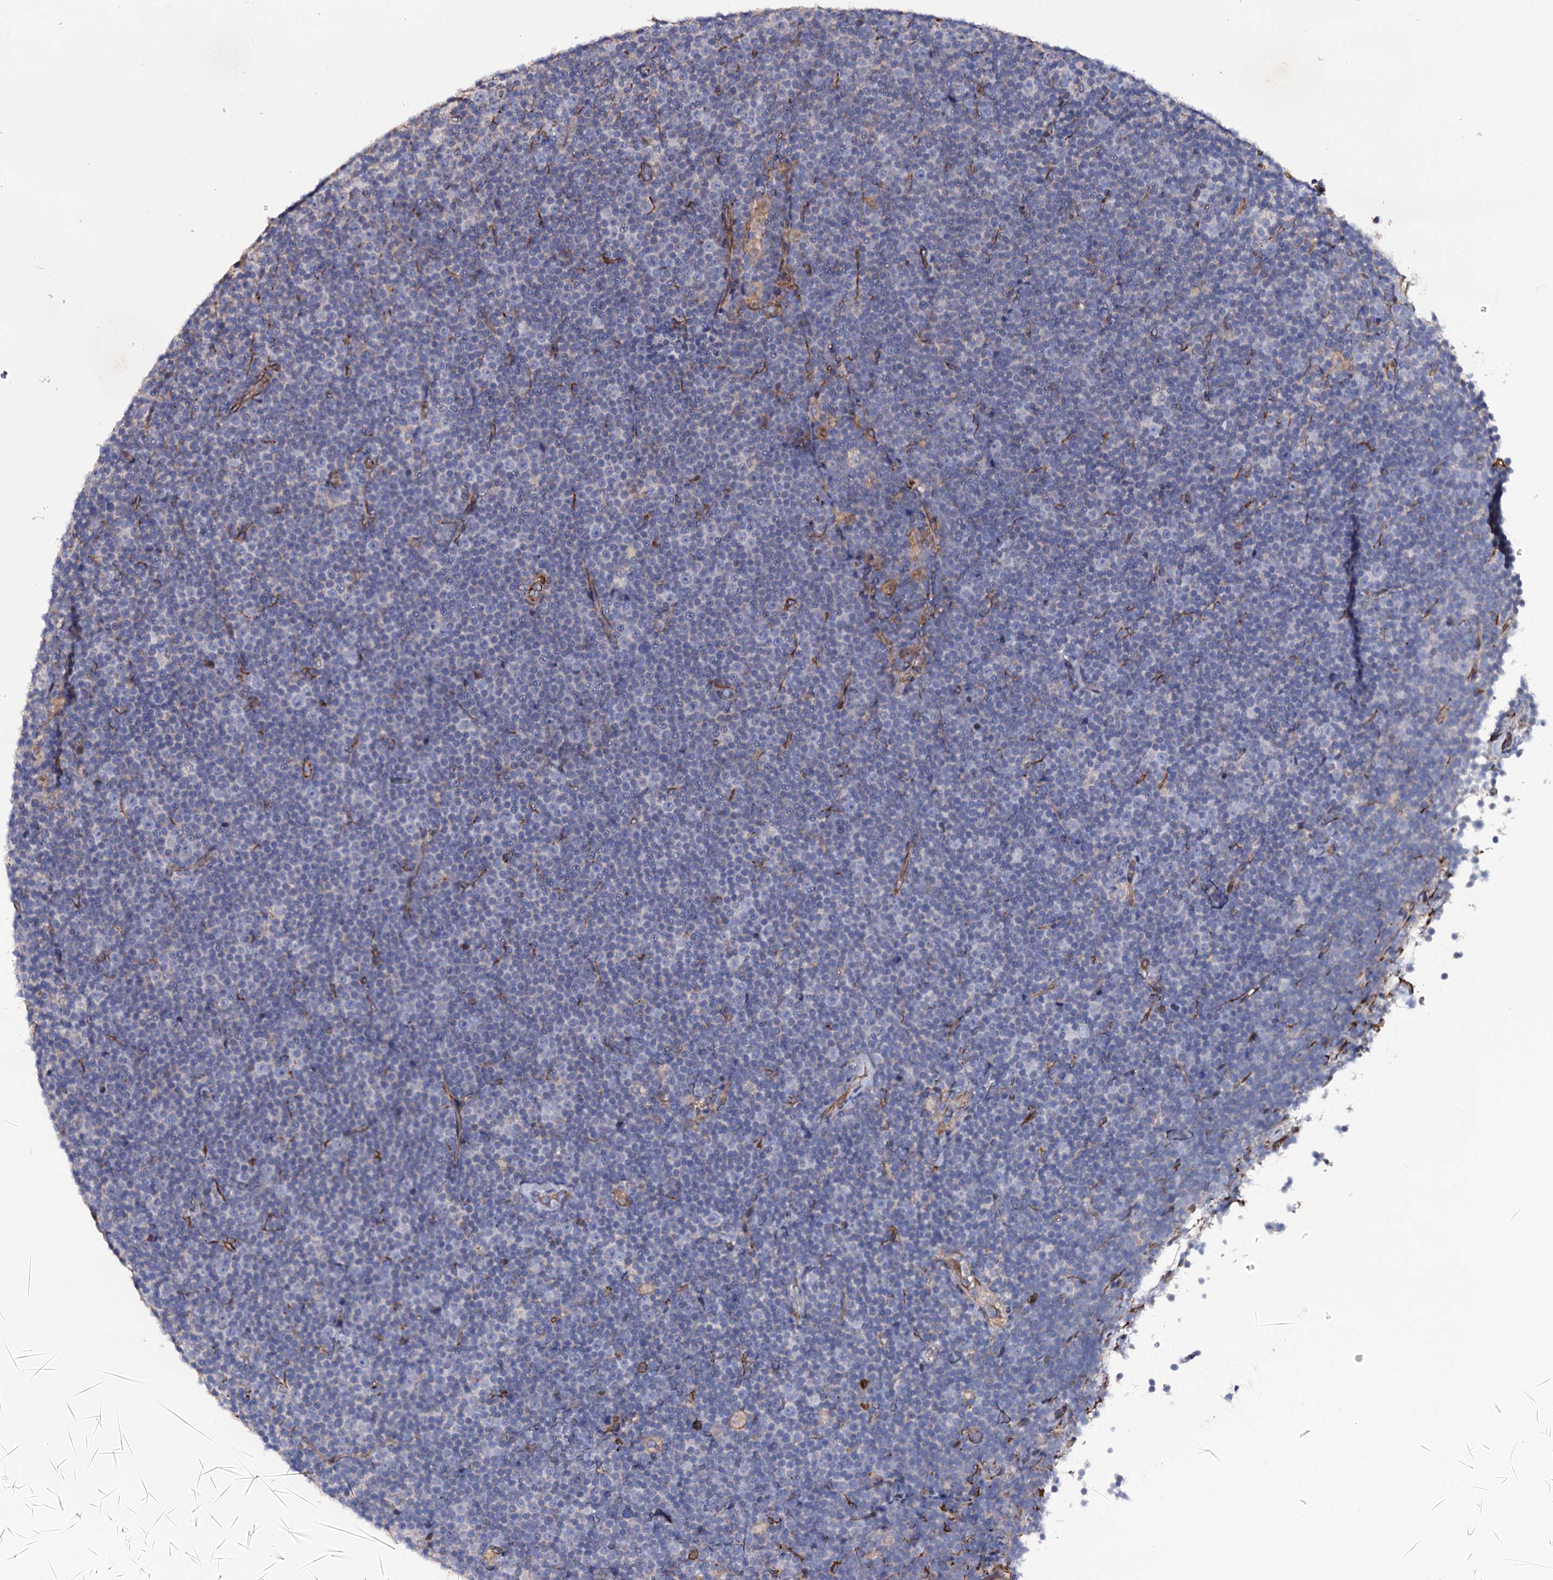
{"staining": {"intensity": "negative", "quantity": "none", "location": "none"}, "tissue": "lymphoma", "cell_type": "Tumor cells", "image_type": "cancer", "snomed": [{"axis": "morphology", "description": "Malignant lymphoma, non-Hodgkin's type, Low grade"}, {"axis": "topography", "description": "Lymph node"}], "caption": "Protein analysis of malignant lymphoma, non-Hodgkin's type (low-grade) demonstrates no significant positivity in tumor cells.", "gene": "TTC23", "patient": {"sex": "female", "age": 67}}